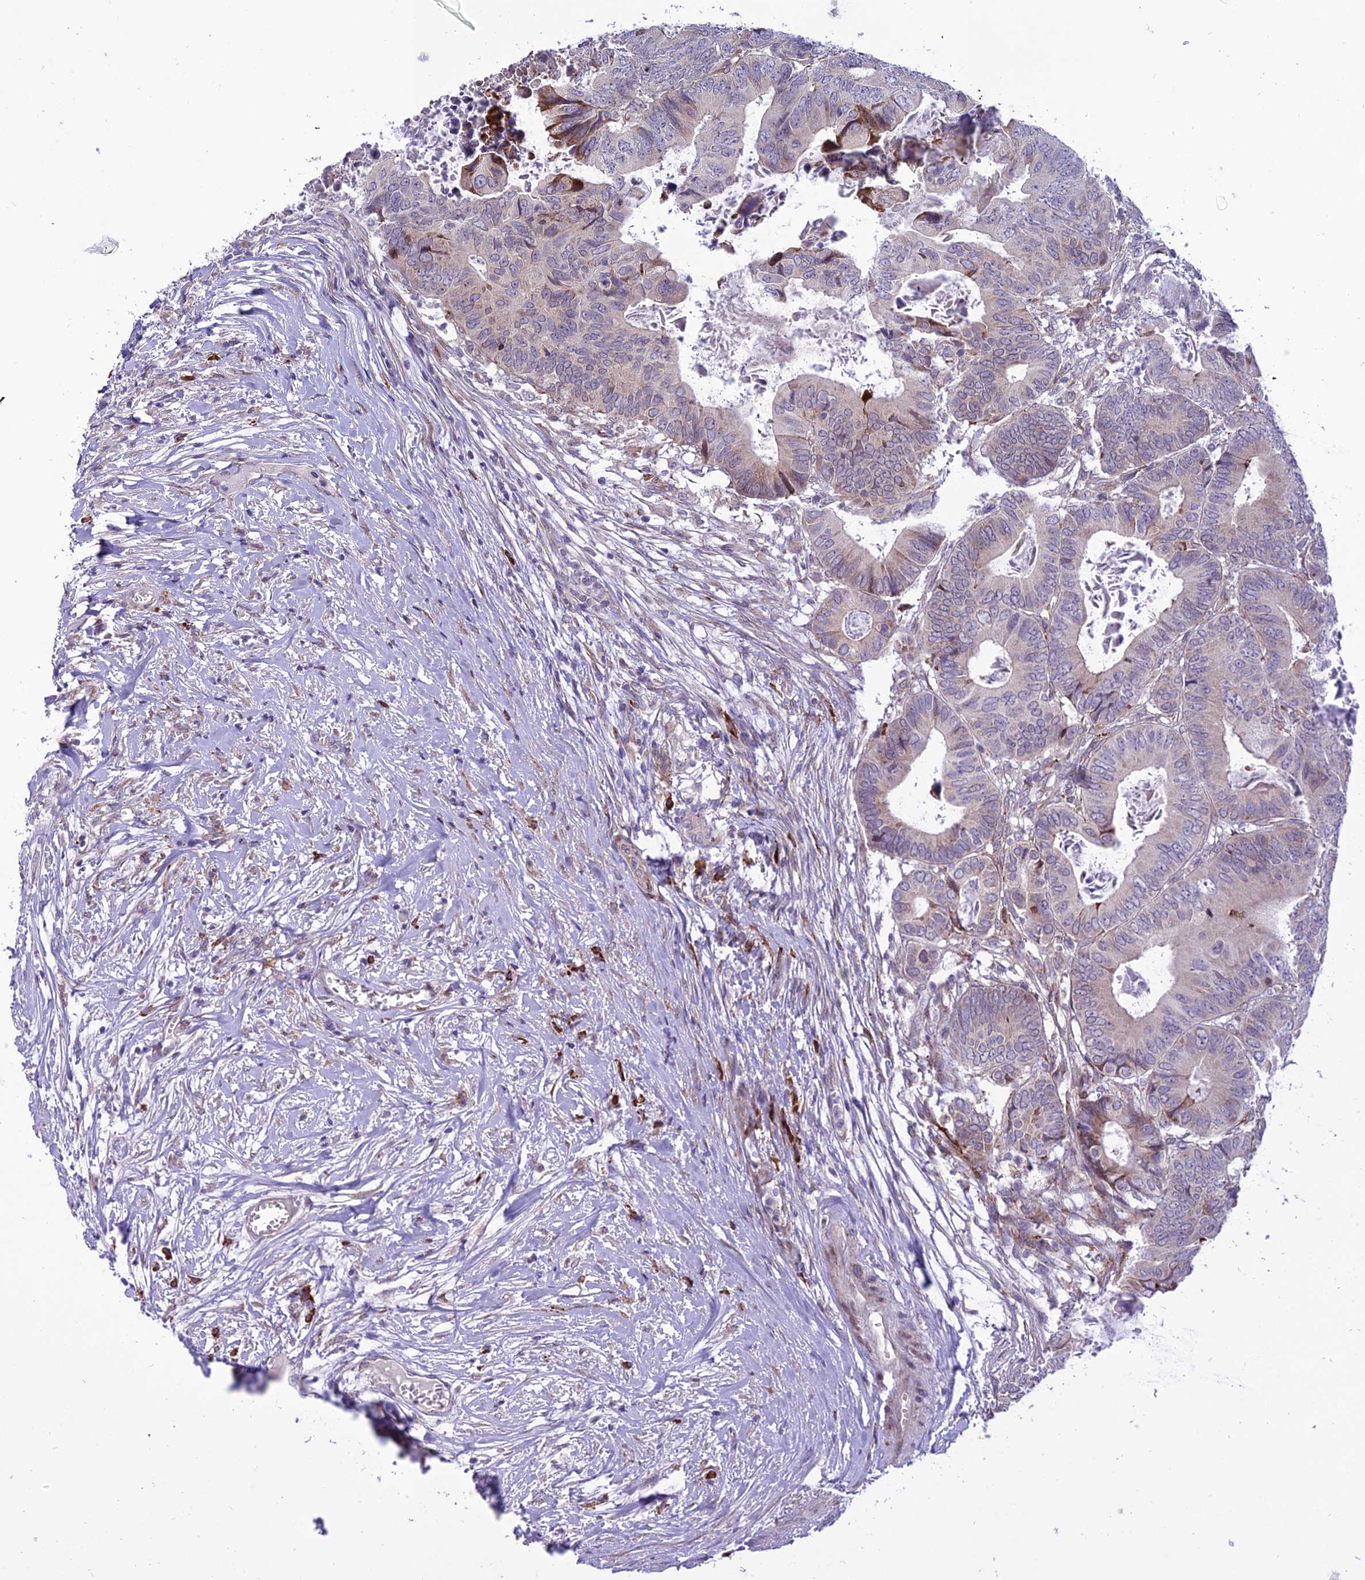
{"staining": {"intensity": "moderate", "quantity": "<25%", "location": "cytoplasmic/membranous"}, "tissue": "colorectal cancer", "cell_type": "Tumor cells", "image_type": "cancer", "snomed": [{"axis": "morphology", "description": "Adenocarcinoma, NOS"}, {"axis": "topography", "description": "Colon"}], "caption": "Immunohistochemistry (IHC) staining of colorectal cancer, which demonstrates low levels of moderate cytoplasmic/membranous expression in about <25% of tumor cells indicating moderate cytoplasmic/membranous protein staining. The staining was performed using DAB (brown) for protein detection and nuclei were counterstained in hematoxylin (blue).", "gene": "NEURL2", "patient": {"sex": "male", "age": 85}}